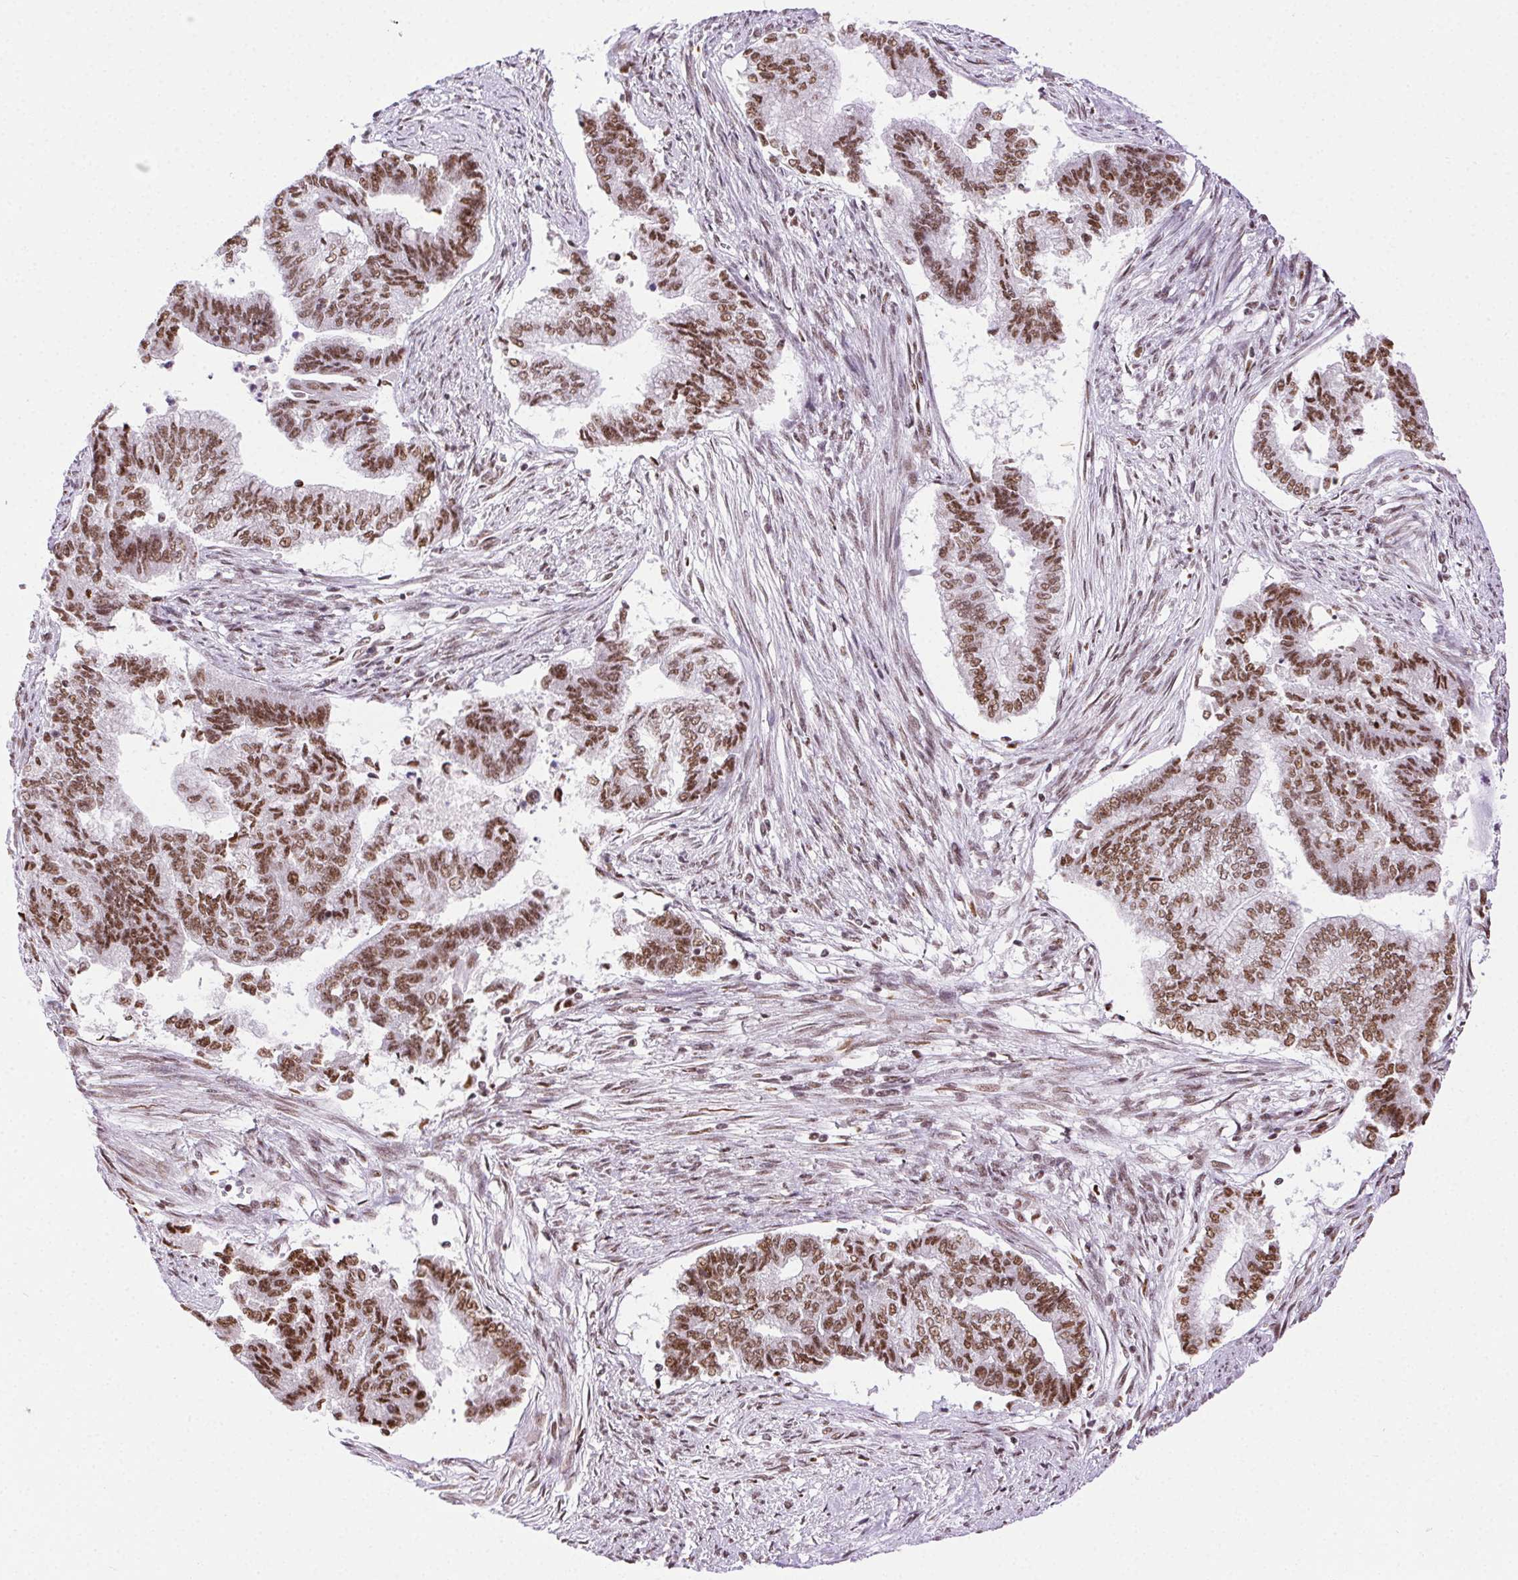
{"staining": {"intensity": "moderate", "quantity": ">75%", "location": "nuclear"}, "tissue": "endometrial cancer", "cell_type": "Tumor cells", "image_type": "cancer", "snomed": [{"axis": "morphology", "description": "Adenocarcinoma, NOS"}, {"axis": "topography", "description": "Endometrium"}], "caption": "Immunohistochemical staining of endometrial cancer demonstrates moderate nuclear protein positivity in approximately >75% of tumor cells. The staining was performed using DAB, with brown indicating positive protein expression. Nuclei are stained blue with hematoxylin.", "gene": "TRA2B", "patient": {"sex": "female", "age": 65}}